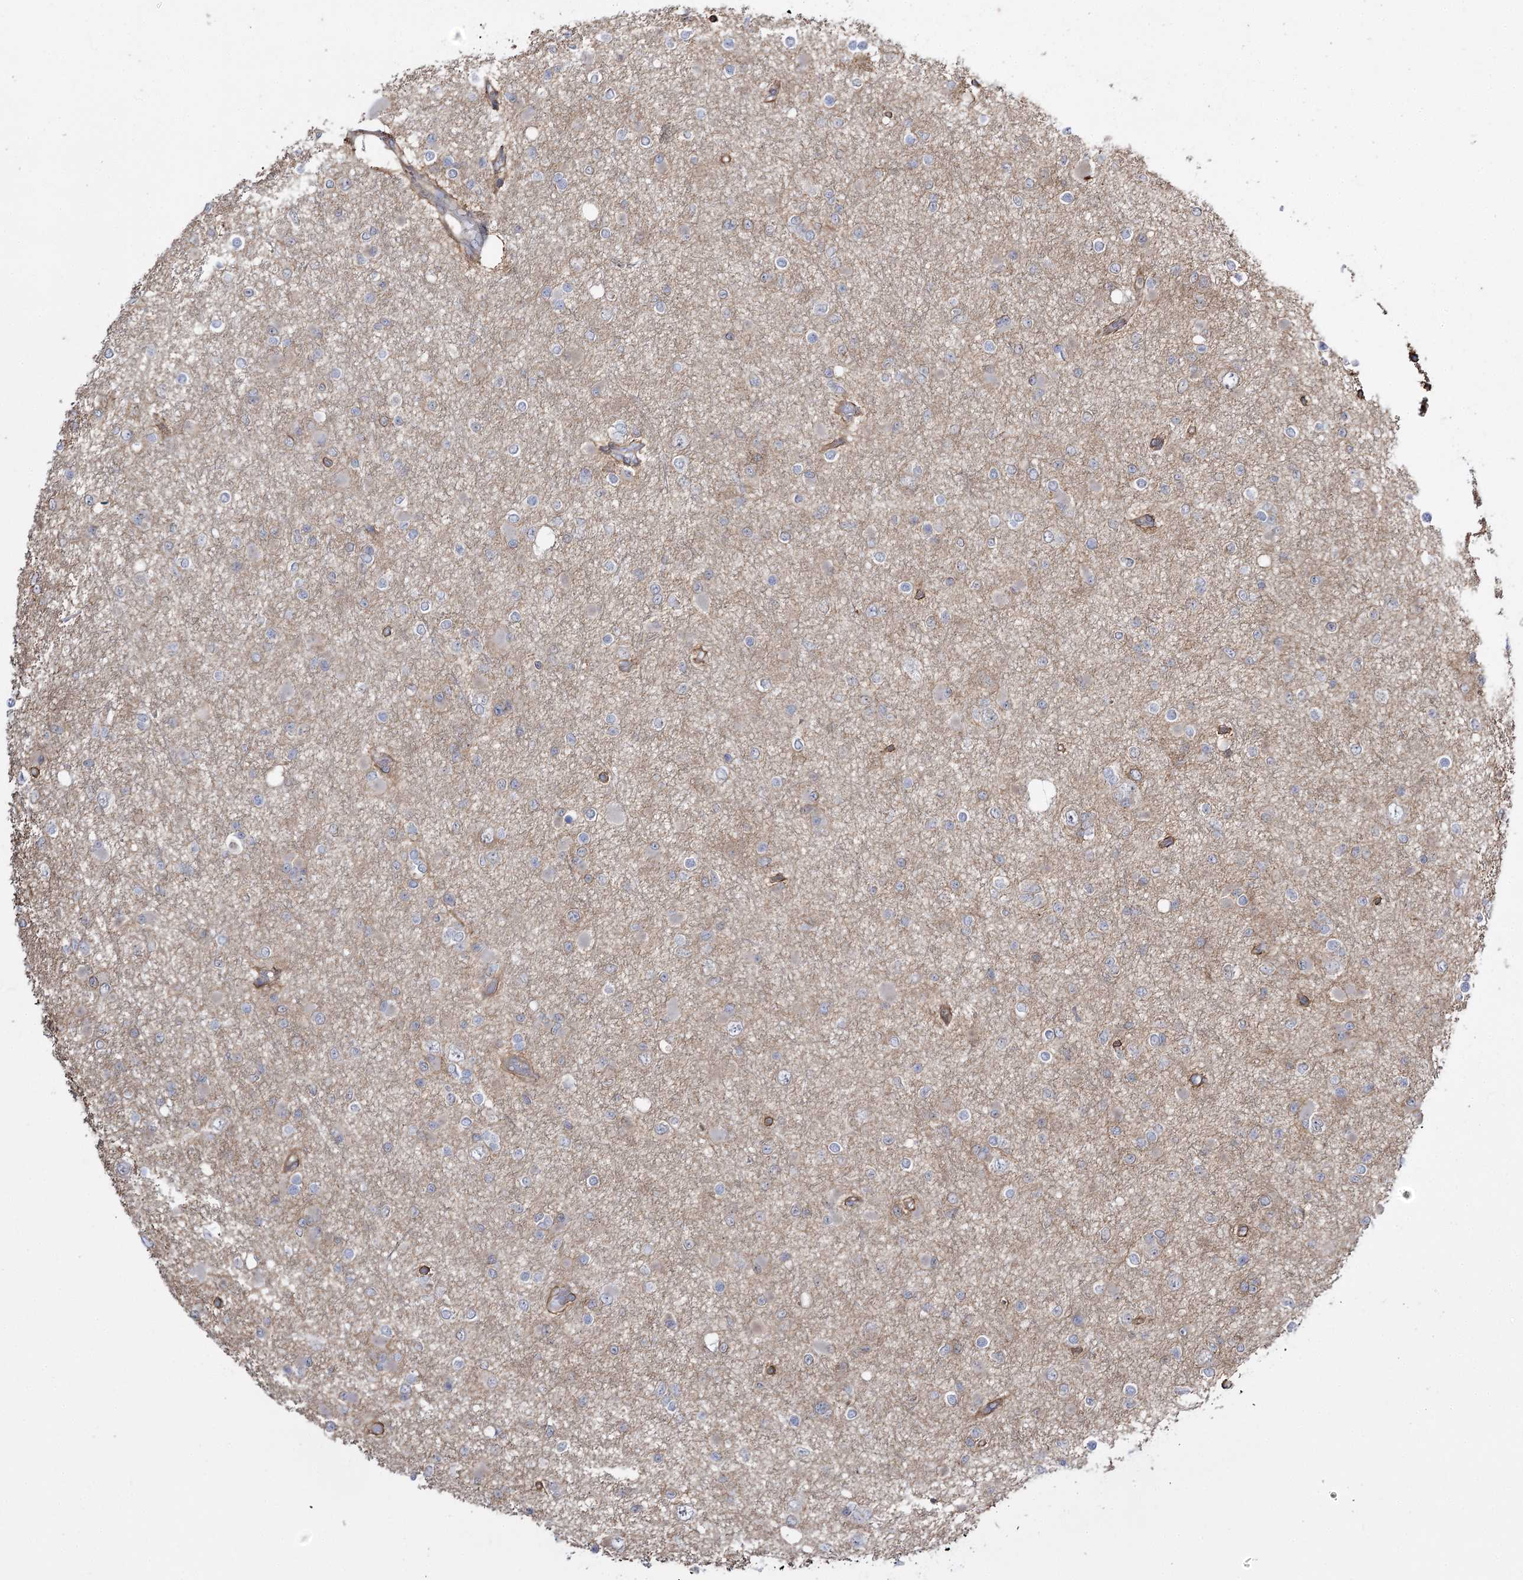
{"staining": {"intensity": "negative", "quantity": "none", "location": "none"}, "tissue": "glioma", "cell_type": "Tumor cells", "image_type": "cancer", "snomed": [{"axis": "morphology", "description": "Glioma, malignant, Low grade"}, {"axis": "topography", "description": "Brain"}], "caption": "The image exhibits no significant expression in tumor cells of low-grade glioma (malignant). The staining was performed using DAB to visualize the protein expression in brown, while the nuclei were stained in blue with hematoxylin (Magnification: 20x).", "gene": "SH3BP5L", "patient": {"sex": "female", "age": 22}}